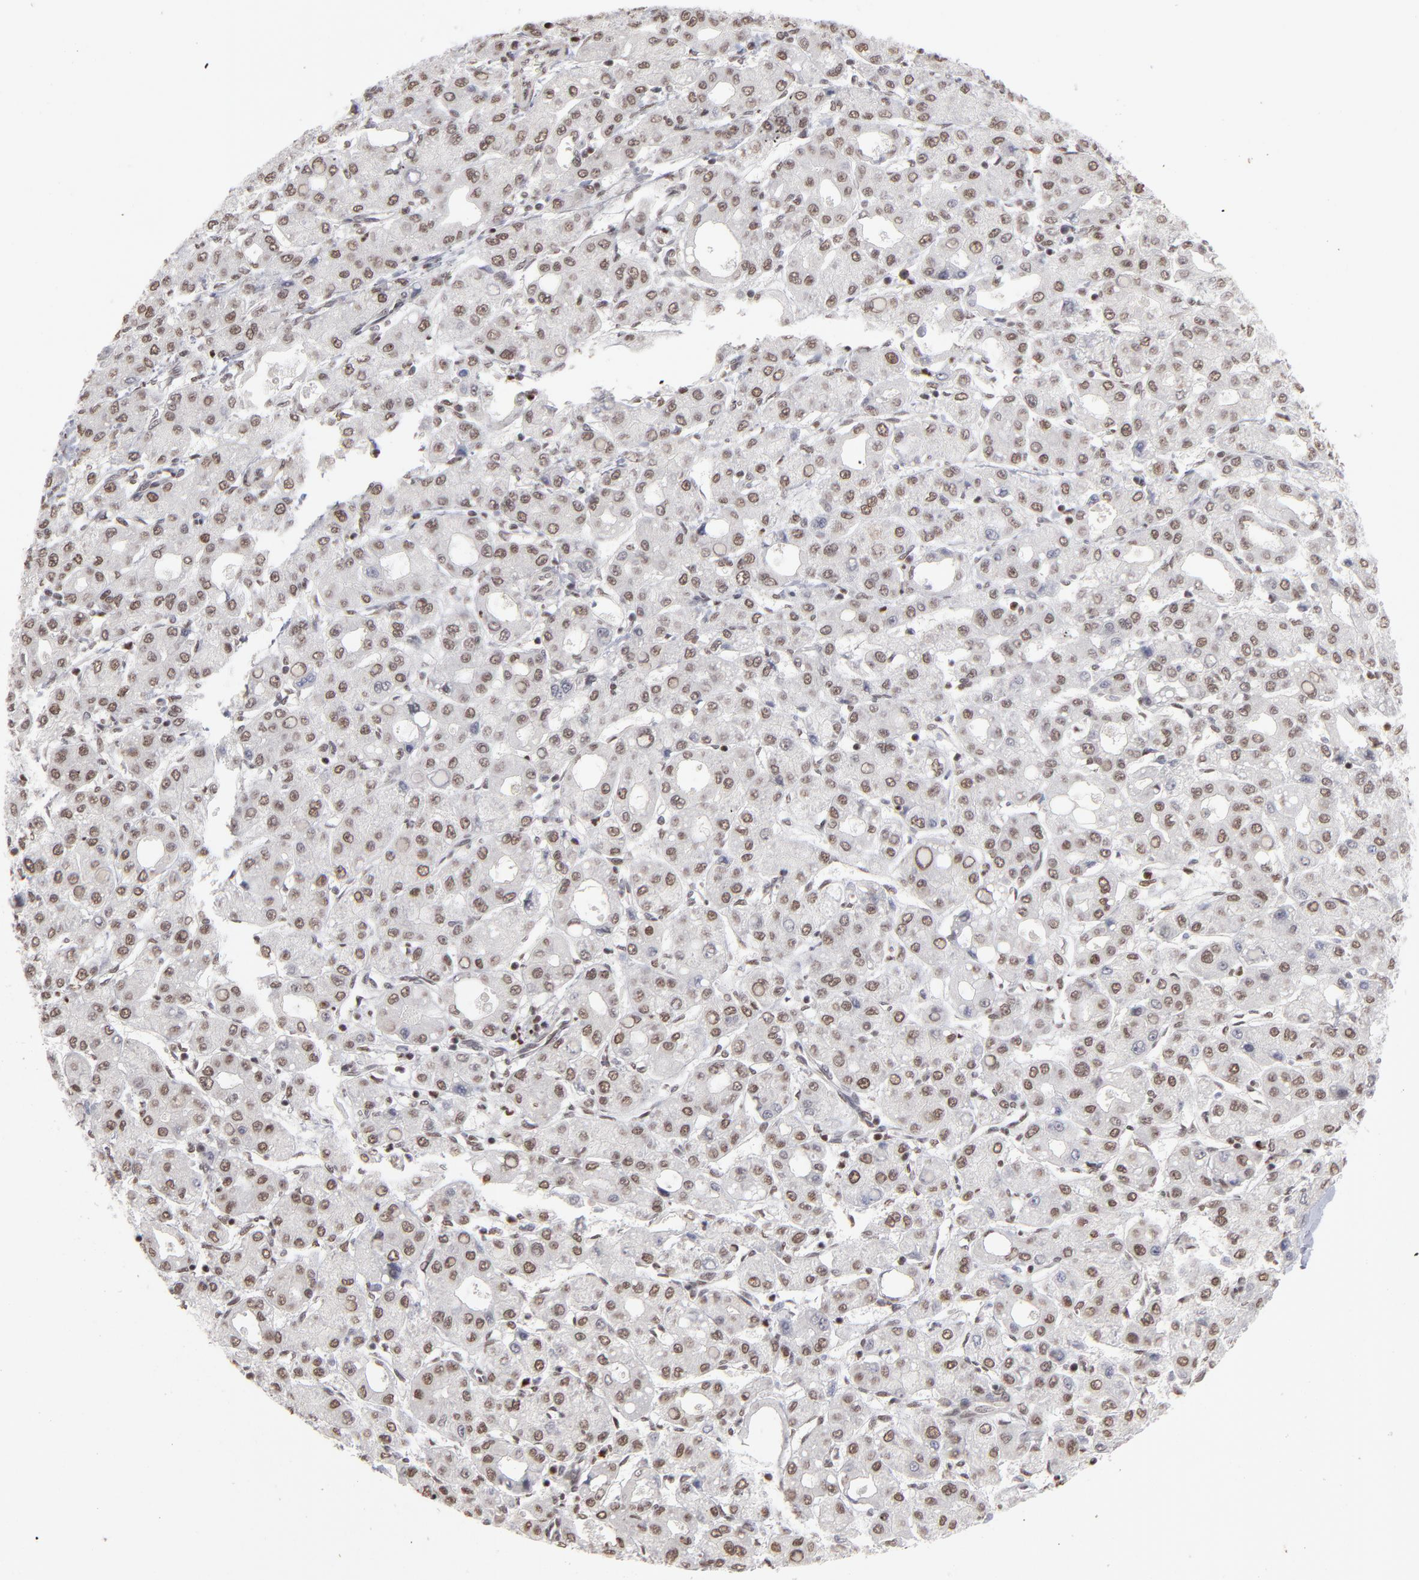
{"staining": {"intensity": "moderate", "quantity": "25%-75%", "location": "nuclear"}, "tissue": "liver cancer", "cell_type": "Tumor cells", "image_type": "cancer", "snomed": [{"axis": "morphology", "description": "Carcinoma, Hepatocellular, NOS"}, {"axis": "topography", "description": "Liver"}], "caption": "Protein staining of liver hepatocellular carcinoma tissue exhibits moderate nuclear staining in about 25%-75% of tumor cells.", "gene": "ZNF3", "patient": {"sex": "male", "age": 69}}